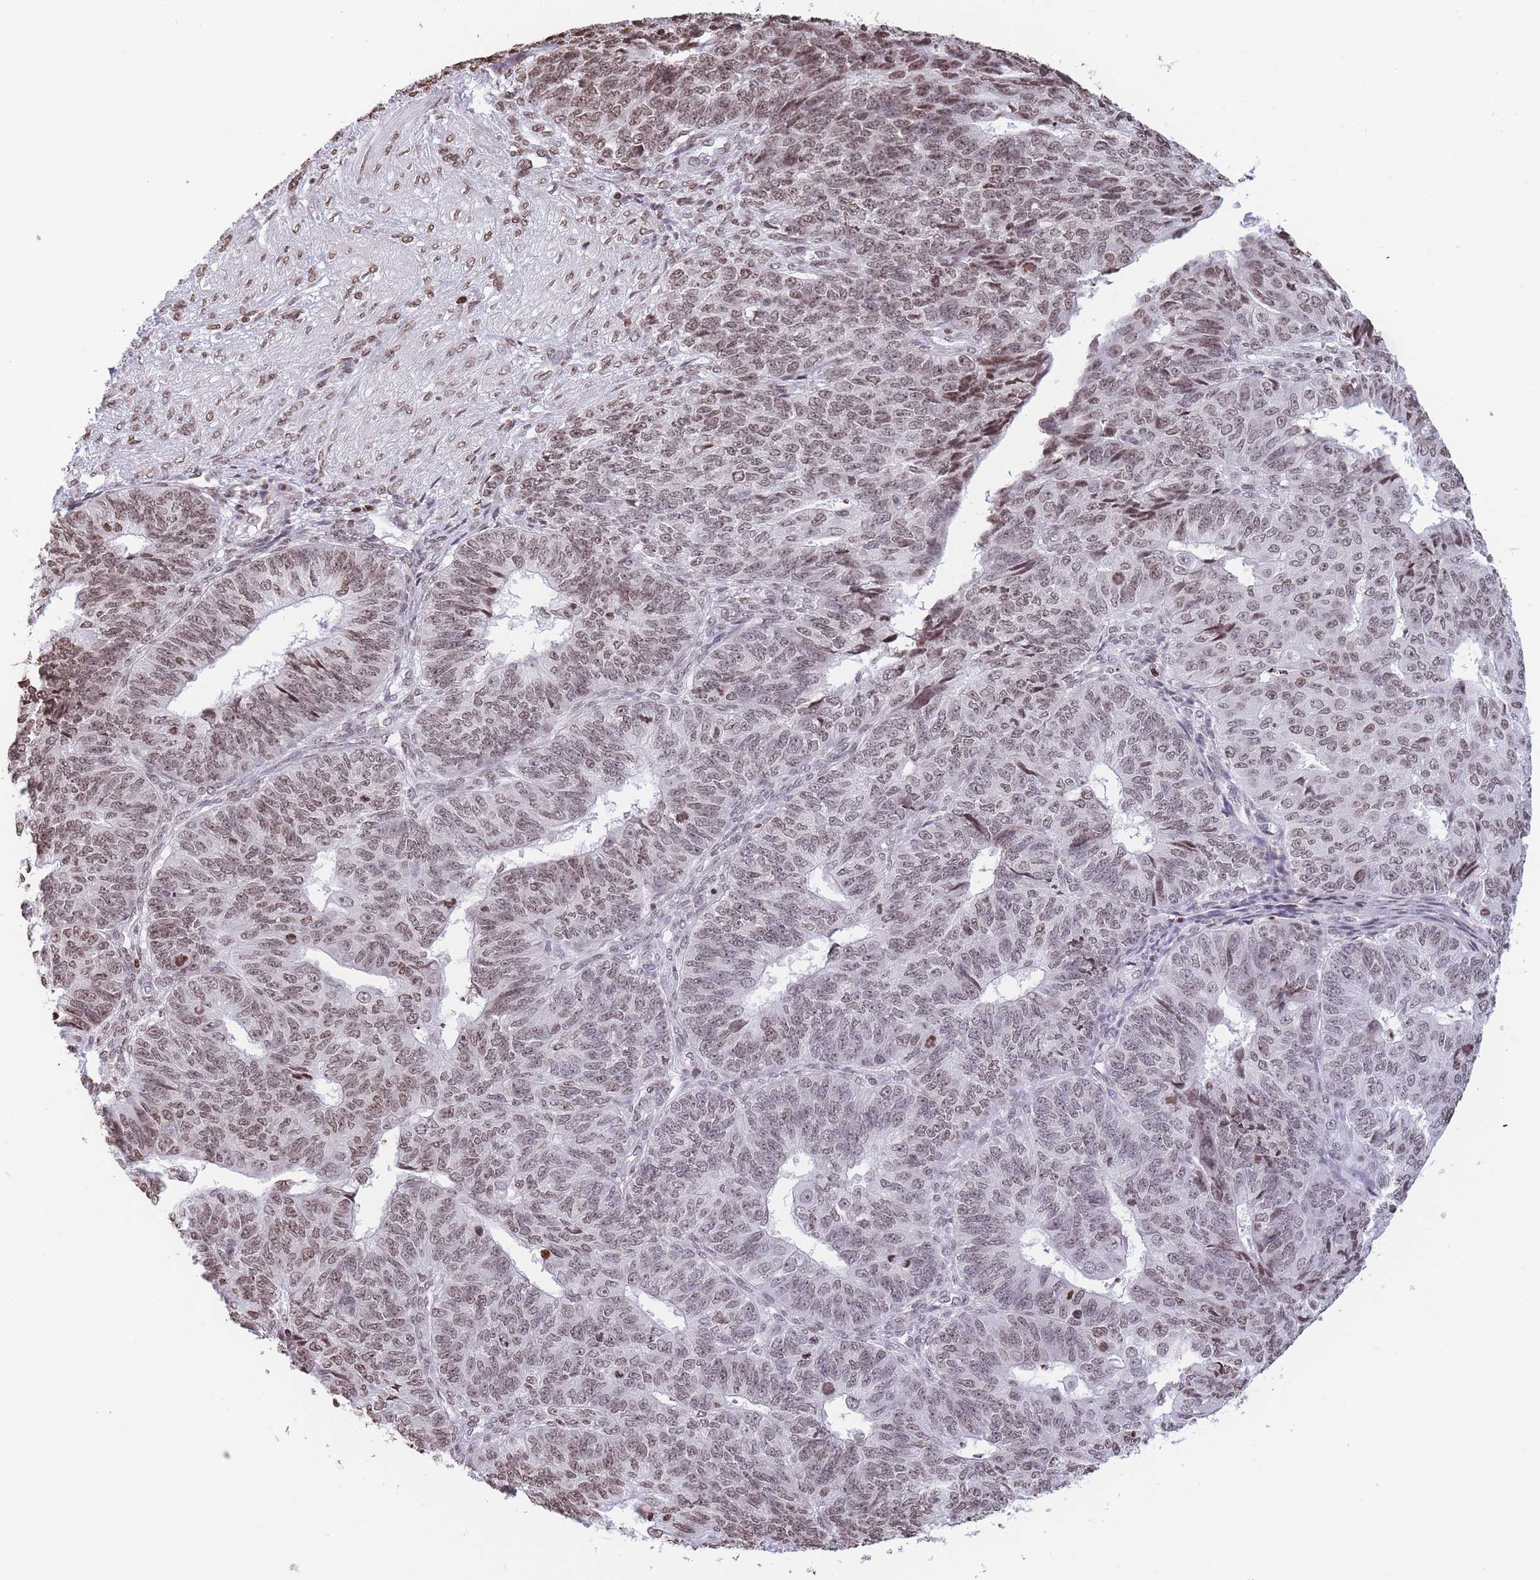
{"staining": {"intensity": "moderate", "quantity": ">75%", "location": "nuclear"}, "tissue": "endometrial cancer", "cell_type": "Tumor cells", "image_type": "cancer", "snomed": [{"axis": "morphology", "description": "Adenocarcinoma, NOS"}, {"axis": "topography", "description": "Endometrium"}], "caption": "This photomicrograph shows endometrial cancer stained with immunohistochemistry (IHC) to label a protein in brown. The nuclear of tumor cells show moderate positivity for the protein. Nuclei are counter-stained blue.", "gene": "H2BC11", "patient": {"sex": "female", "age": 32}}